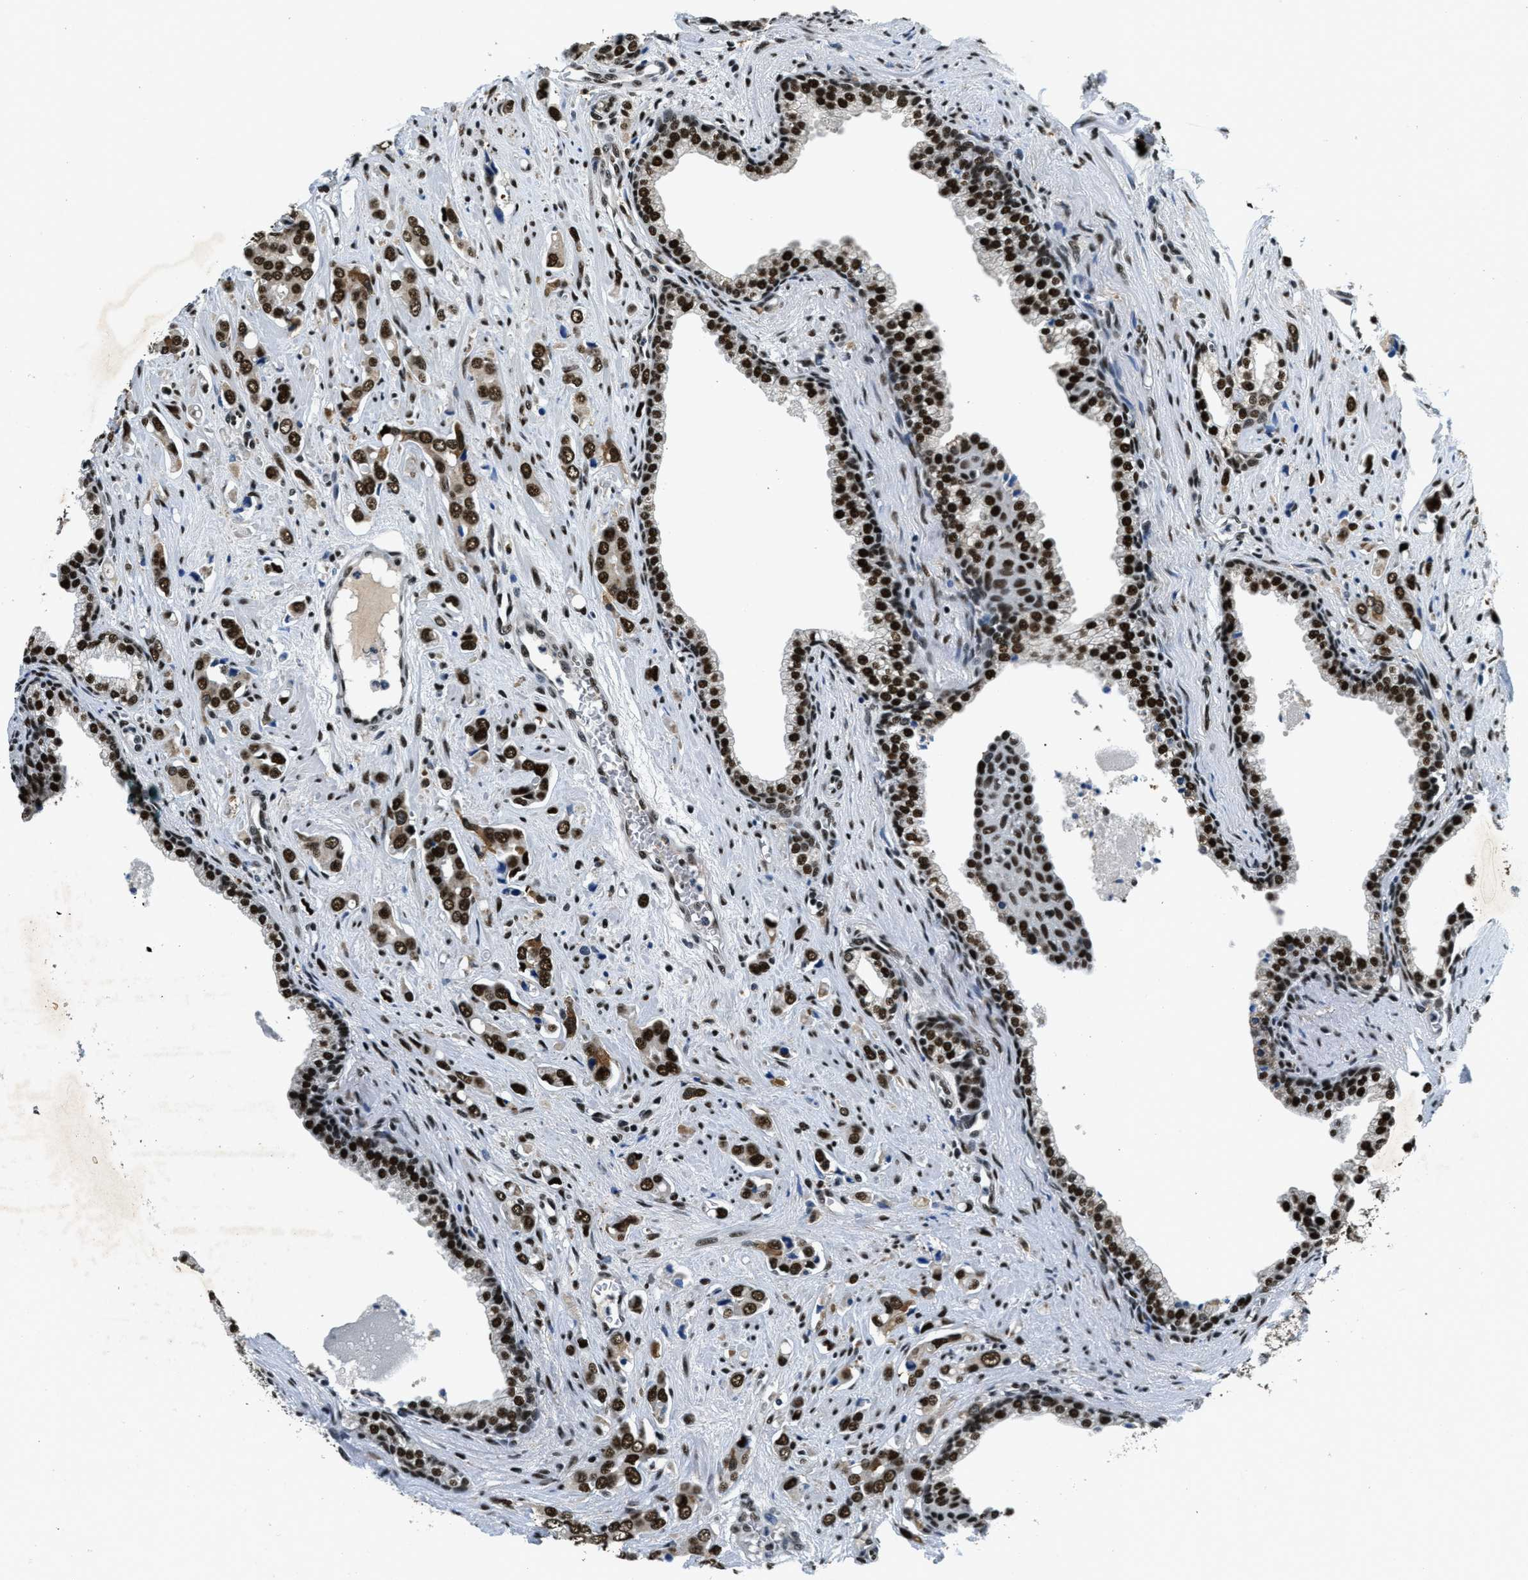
{"staining": {"intensity": "strong", "quantity": ">75%", "location": "nuclear"}, "tissue": "prostate cancer", "cell_type": "Tumor cells", "image_type": "cancer", "snomed": [{"axis": "morphology", "description": "Adenocarcinoma, High grade"}, {"axis": "topography", "description": "Prostate"}], "caption": "This is a photomicrograph of immunohistochemistry staining of high-grade adenocarcinoma (prostate), which shows strong expression in the nuclear of tumor cells.", "gene": "SSB", "patient": {"sex": "male", "age": 52}}